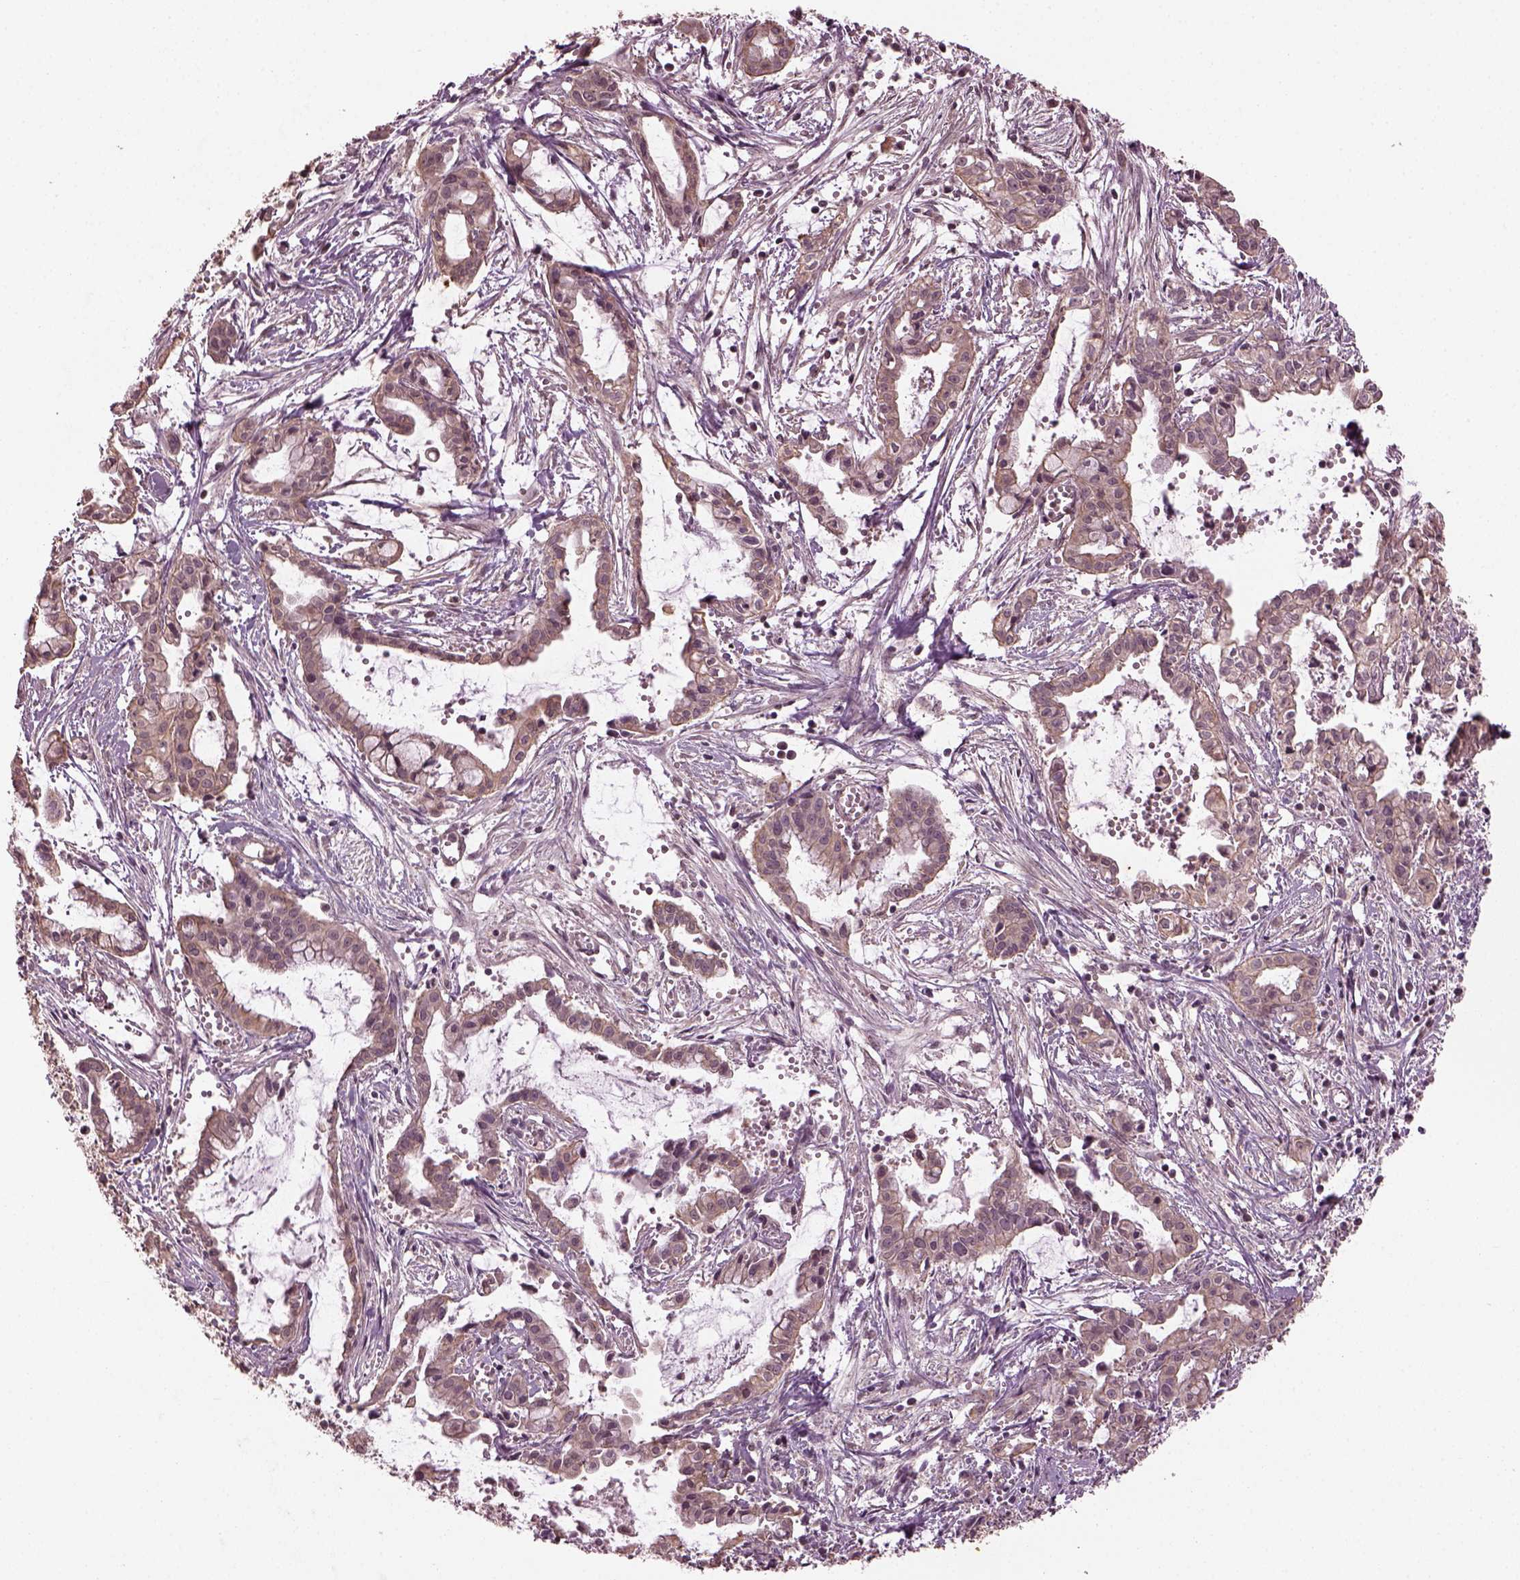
{"staining": {"intensity": "weak", "quantity": "25%-75%", "location": "cytoplasmic/membranous"}, "tissue": "pancreatic cancer", "cell_type": "Tumor cells", "image_type": "cancer", "snomed": [{"axis": "morphology", "description": "Adenocarcinoma, NOS"}, {"axis": "topography", "description": "Pancreas"}], "caption": "Immunohistochemical staining of adenocarcinoma (pancreatic) exhibits weak cytoplasmic/membranous protein positivity in about 25%-75% of tumor cells.", "gene": "GNRH1", "patient": {"sex": "male", "age": 48}}